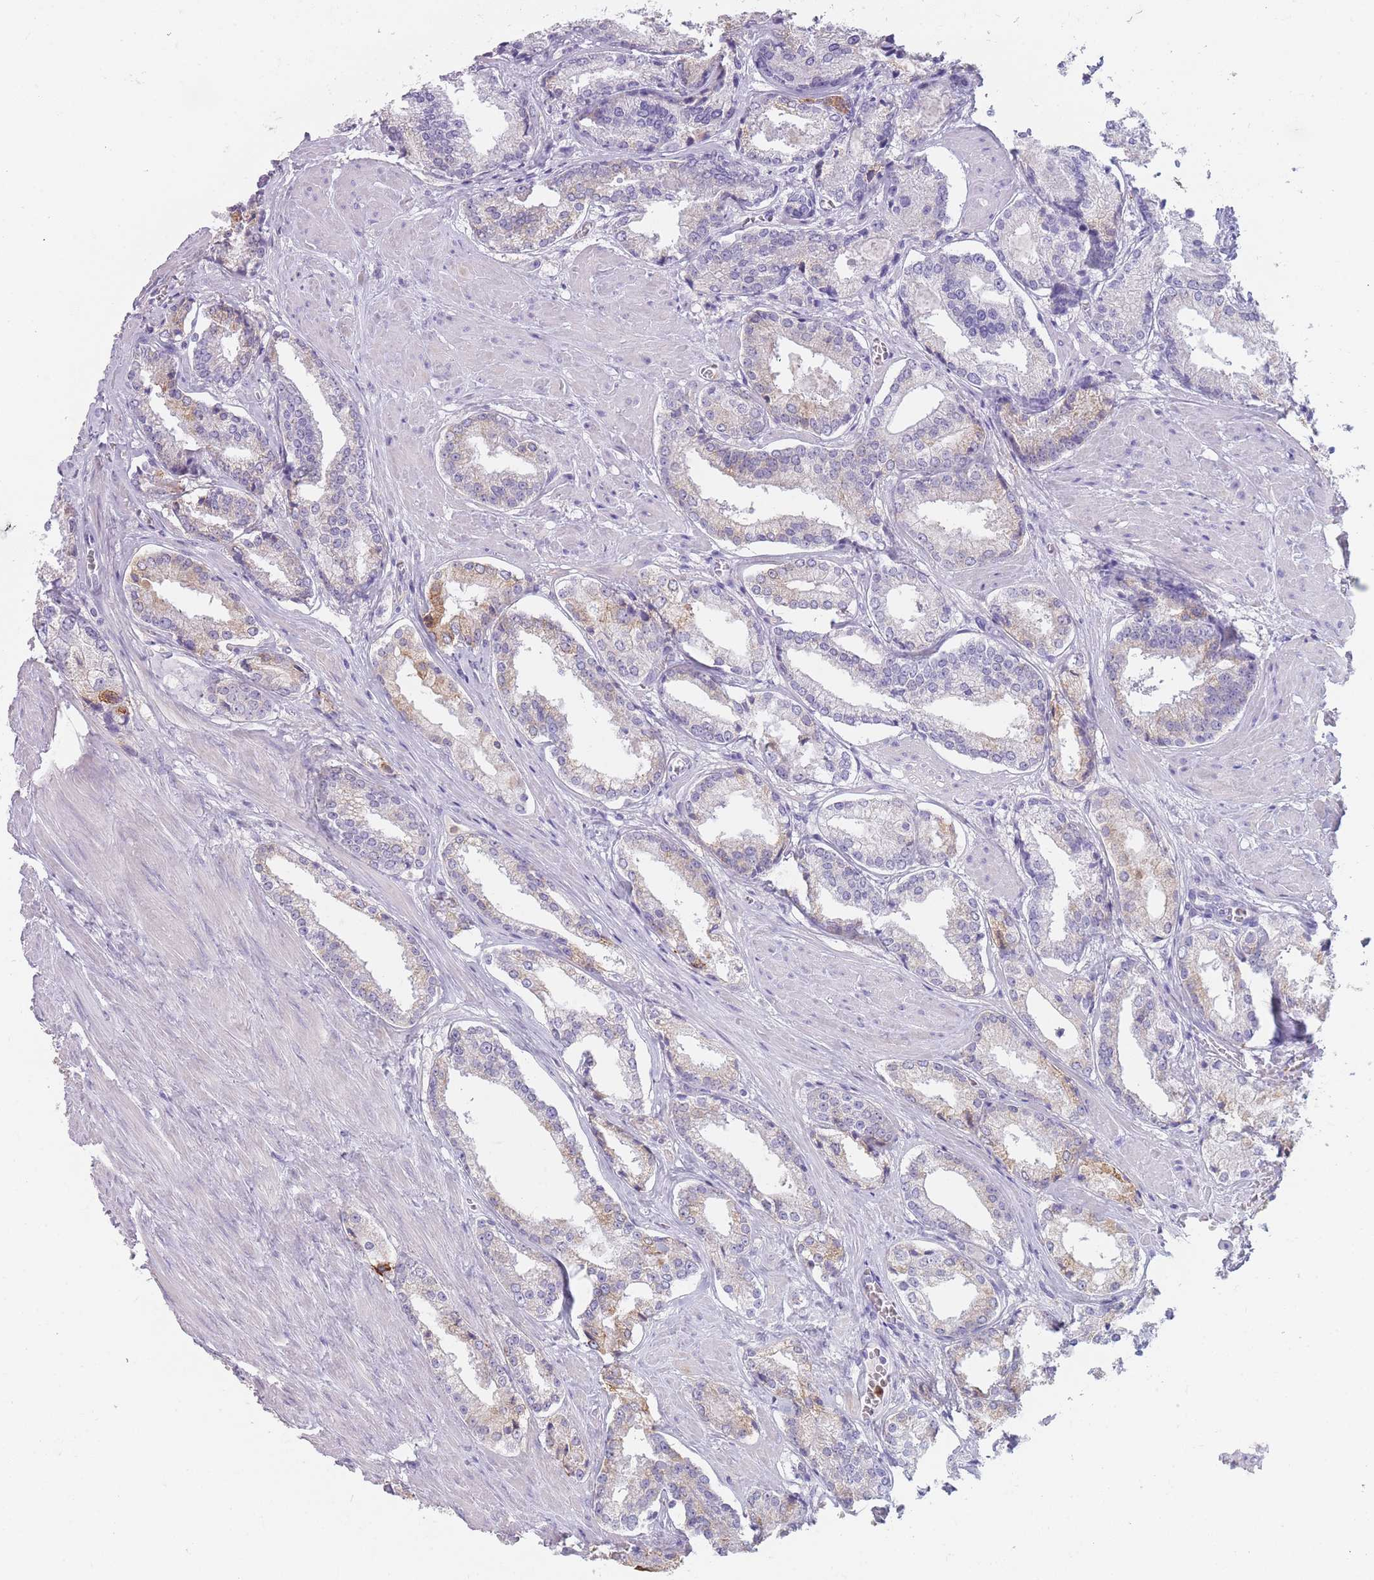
{"staining": {"intensity": "moderate", "quantity": "<25%", "location": "cytoplasmic/membranous"}, "tissue": "prostate cancer", "cell_type": "Tumor cells", "image_type": "cancer", "snomed": [{"axis": "morphology", "description": "Adenocarcinoma, Low grade"}, {"axis": "topography", "description": "Prostate"}], "caption": "The immunohistochemical stain labels moderate cytoplasmic/membranous staining in tumor cells of prostate cancer (adenocarcinoma (low-grade)) tissue.", "gene": "ZNF627", "patient": {"sex": "male", "age": 54}}